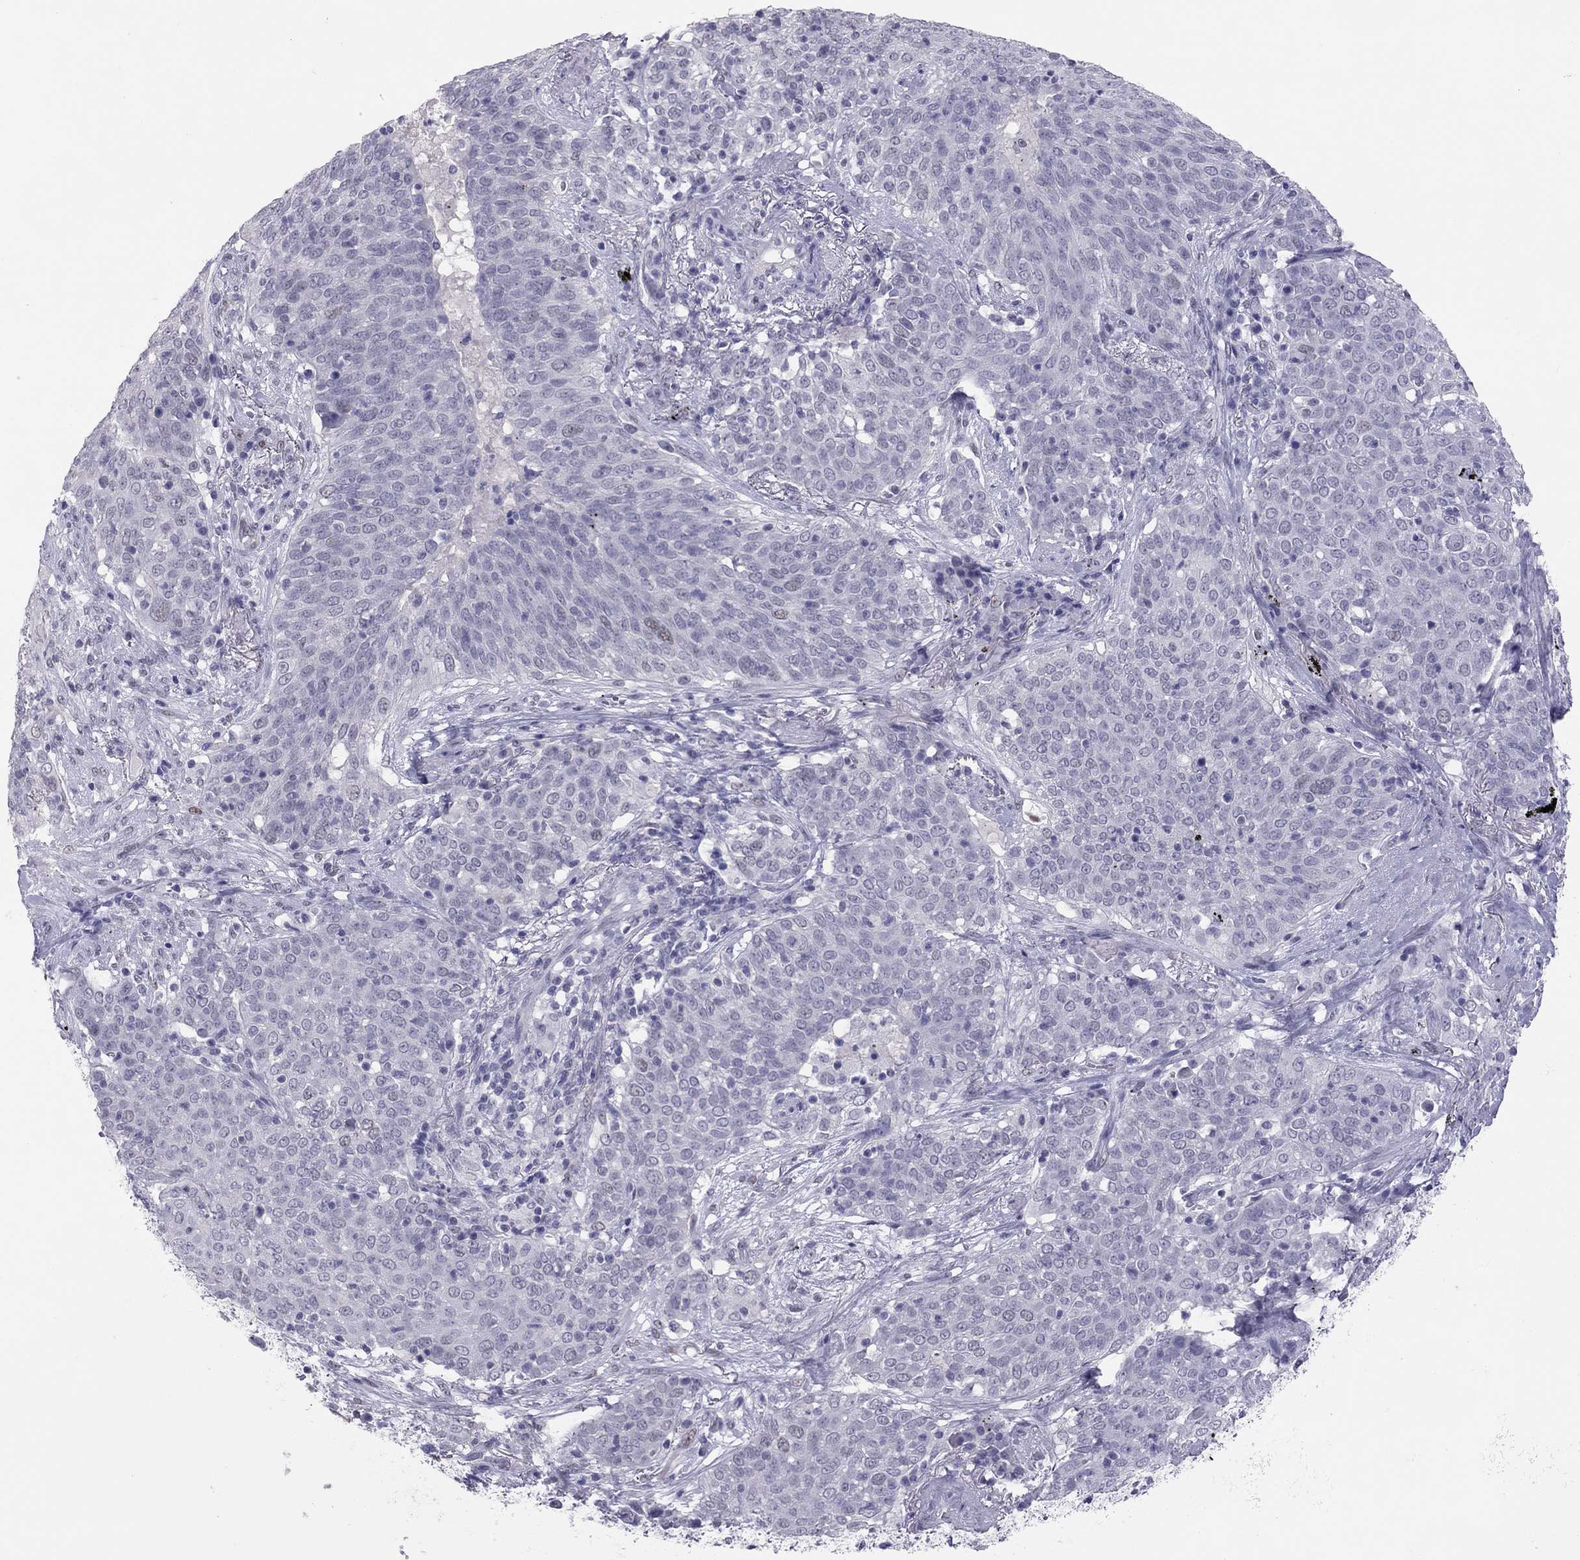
{"staining": {"intensity": "negative", "quantity": "none", "location": "none"}, "tissue": "lung cancer", "cell_type": "Tumor cells", "image_type": "cancer", "snomed": [{"axis": "morphology", "description": "Squamous cell carcinoma, NOS"}, {"axis": "topography", "description": "Lung"}], "caption": "A micrograph of human lung squamous cell carcinoma is negative for staining in tumor cells.", "gene": "PHOX2A", "patient": {"sex": "male", "age": 82}}